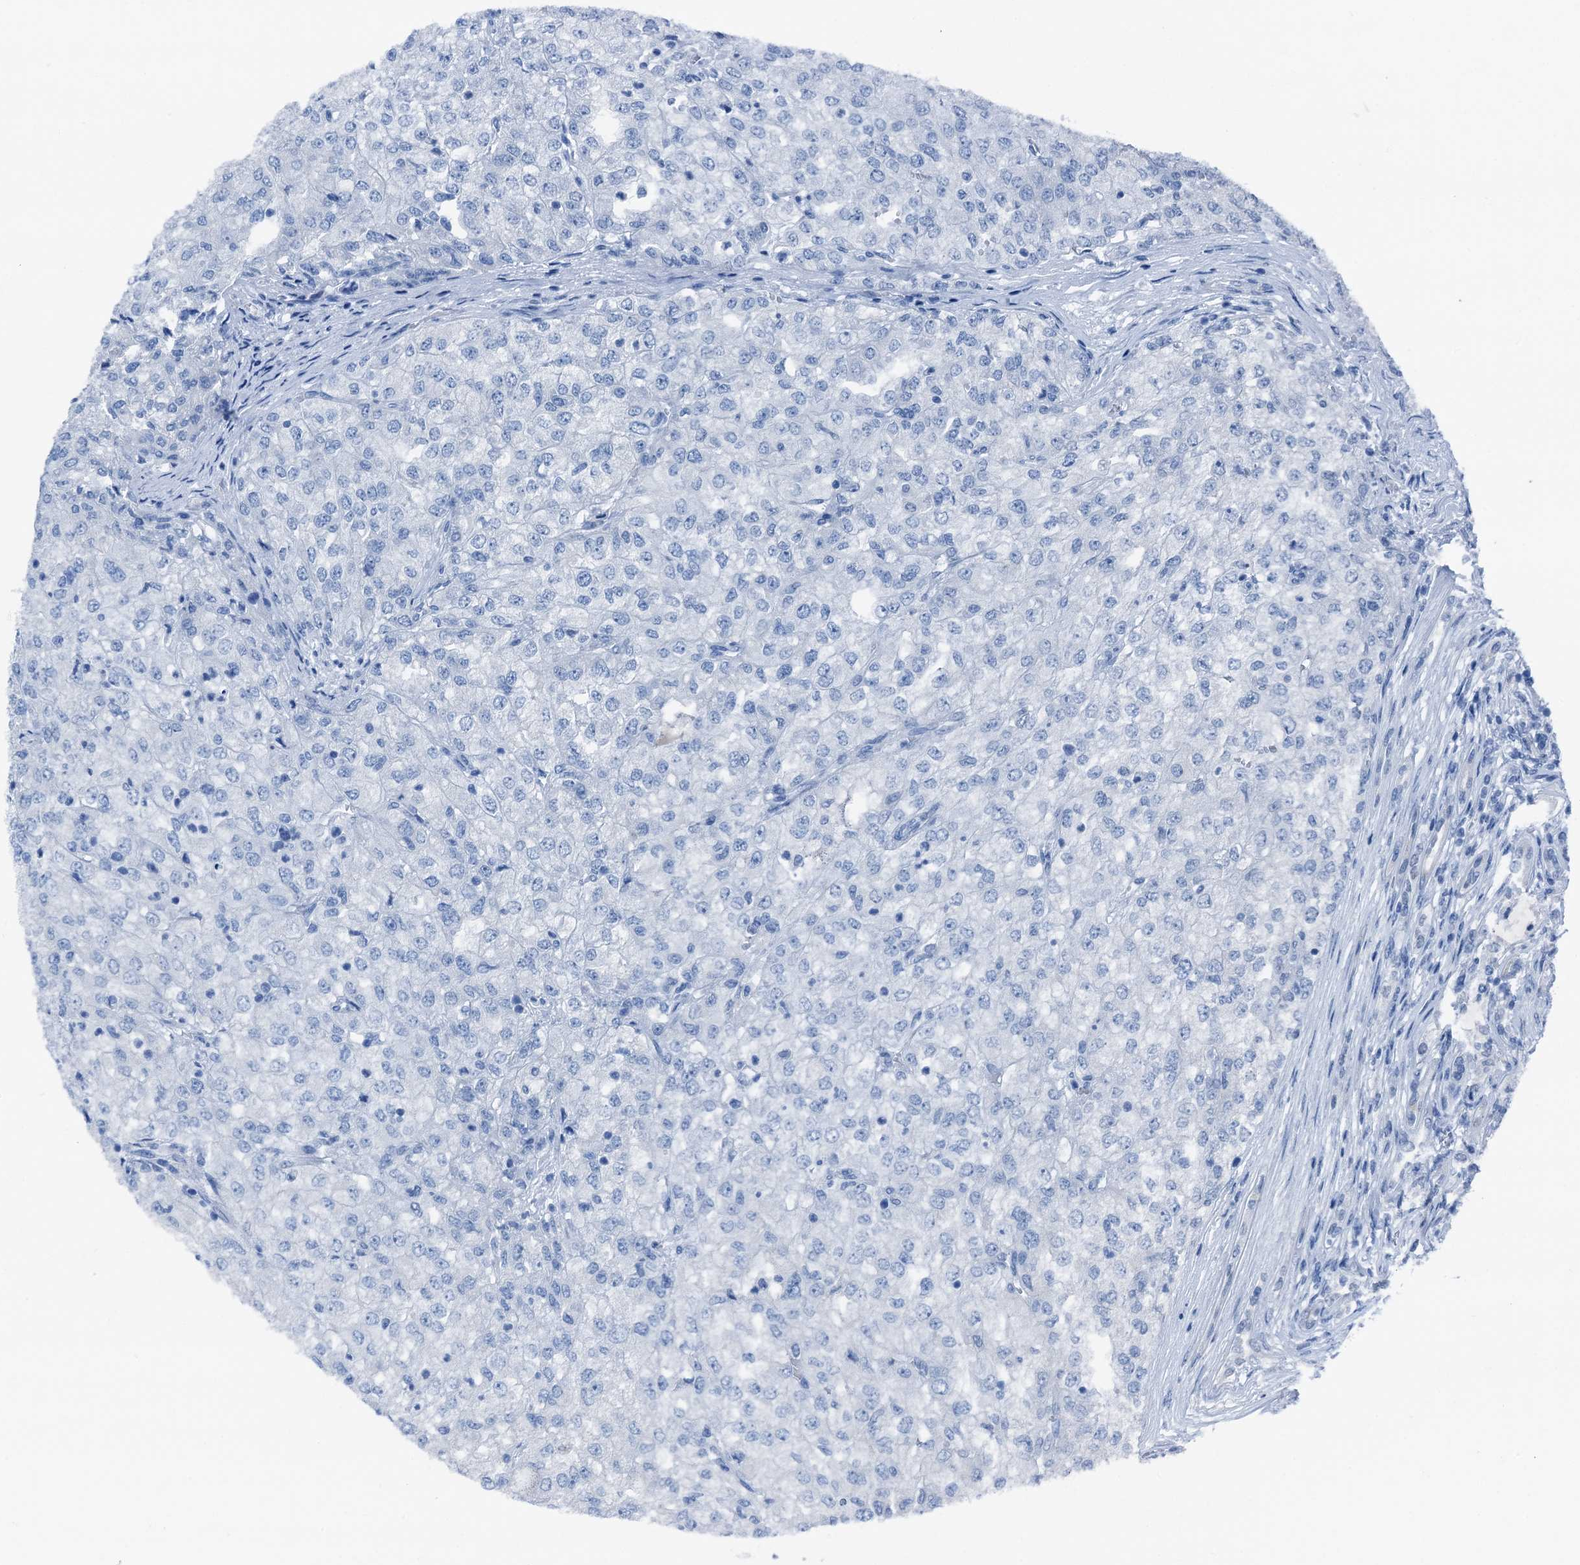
{"staining": {"intensity": "negative", "quantity": "none", "location": "none"}, "tissue": "renal cancer", "cell_type": "Tumor cells", "image_type": "cancer", "snomed": [{"axis": "morphology", "description": "Adenocarcinoma, NOS"}, {"axis": "topography", "description": "Kidney"}], "caption": "Protein analysis of renal adenocarcinoma shows no significant staining in tumor cells. (DAB IHC visualized using brightfield microscopy, high magnification).", "gene": "CBLN3", "patient": {"sex": "female", "age": 54}}